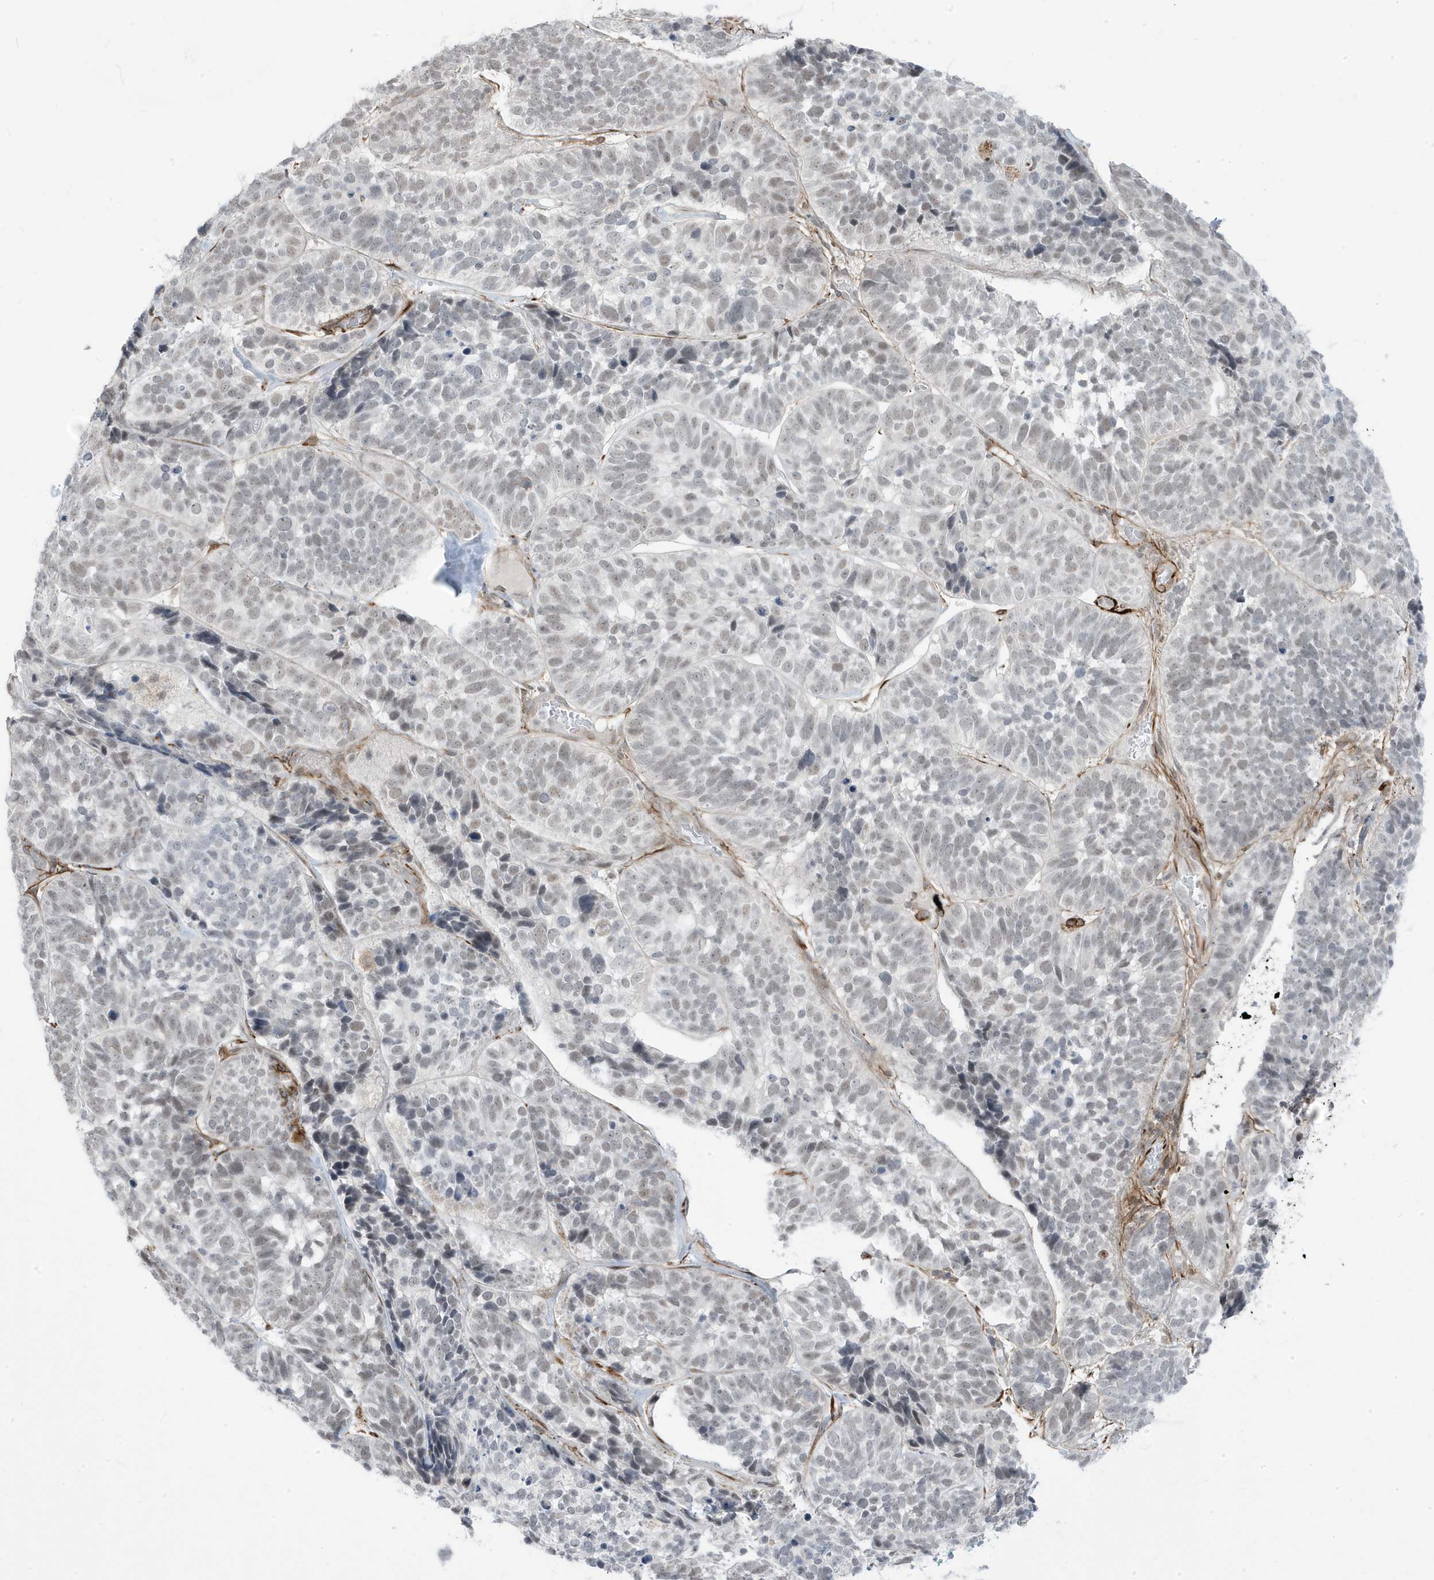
{"staining": {"intensity": "weak", "quantity": "25%-75%", "location": "nuclear"}, "tissue": "skin cancer", "cell_type": "Tumor cells", "image_type": "cancer", "snomed": [{"axis": "morphology", "description": "Basal cell carcinoma"}, {"axis": "topography", "description": "Skin"}], "caption": "Skin basal cell carcinoma stained with a protein marker reveals weak staining in tumor cells.", "gene": "ADAMTSL3", "patient": {"sex": "male", "age": 62}}